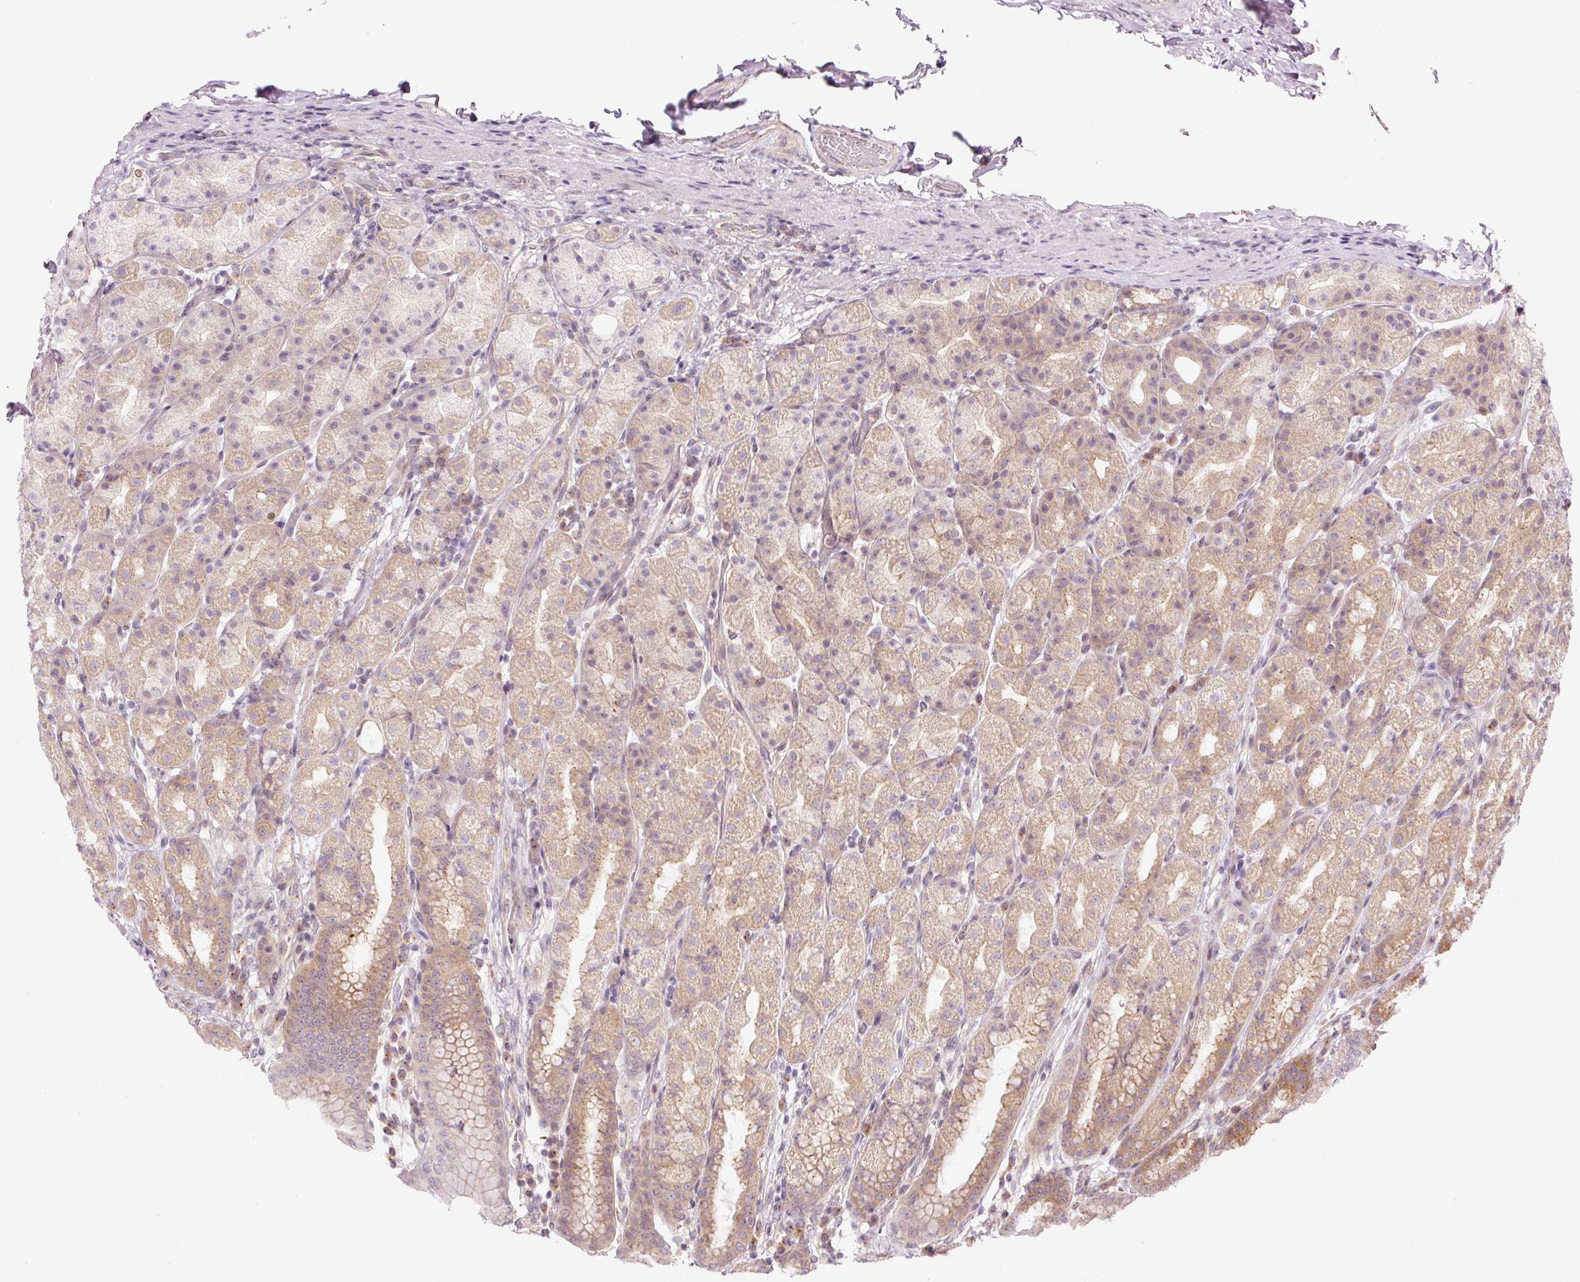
{"staining": {"intensity": "moderate", "quantity": "25%-75%", "location": "cytoplasmic/membranous"}, "tissue": "stomach", "cell_type": "Glandular cells", "image_type": "normal", "snomed": [{"axis": "morphology", "description": "Normal tissue, NOS"}, {"axis": "topography", "description": "Stomach, upper"}, {"axis": "topography", "description": "Stomach"}], "caption": "Moderate cytoplasmic/membranous expression is seen in about 25%-75% of glandular cells in benign stomach.", "gene": "MZT2A", "patient": {"sex": "male", "age": 68}}